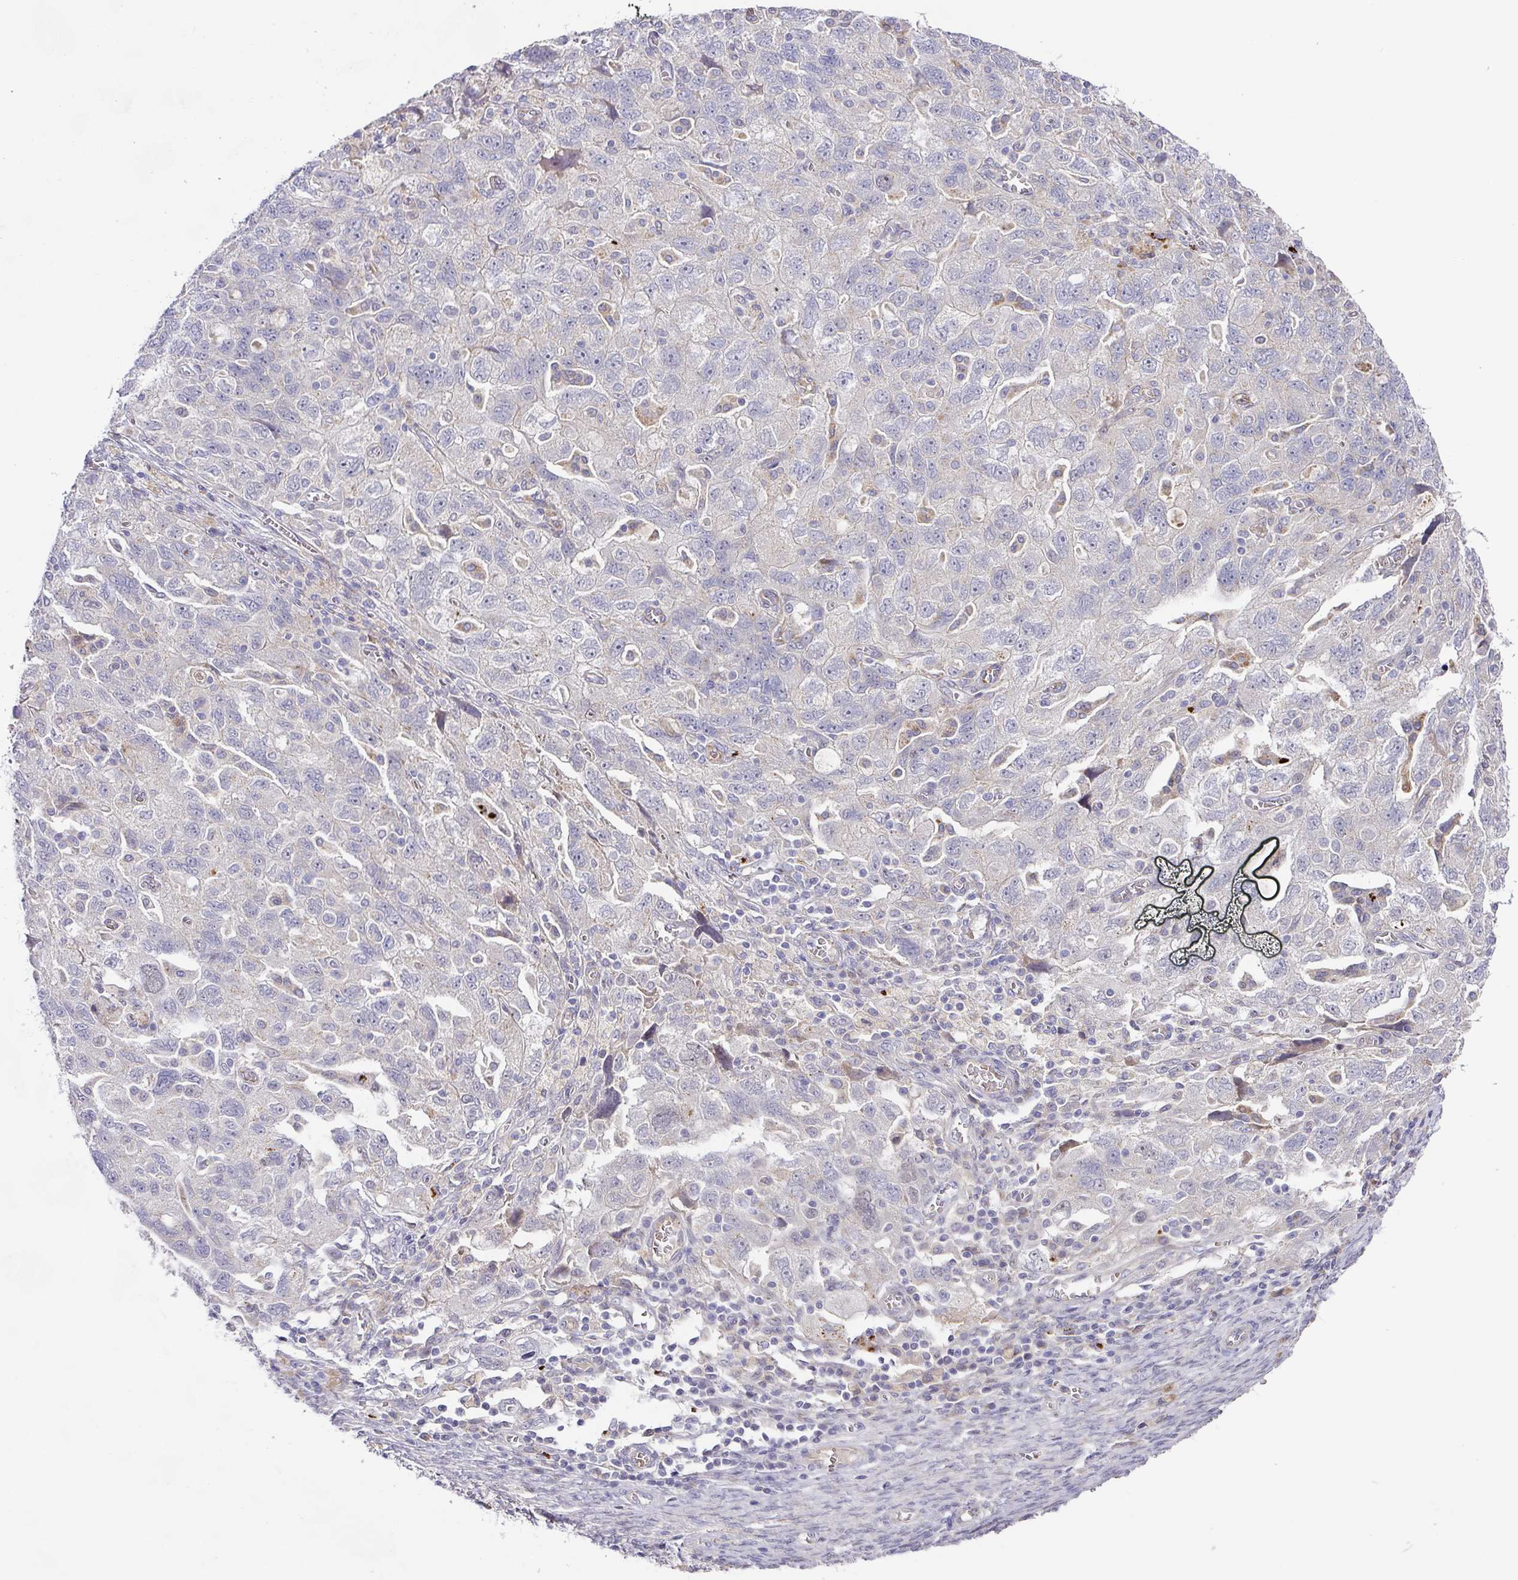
{"staining": {"intensity": "negative", "quantity": "none", "location": "none"}, "tissue": "ovarian cancer", "cell_type": "Tumor cells", "image_type": "cancer", "snomed": [{"axis": "morphology", "description": "Carcinoma, NOS"}, {"axis": "morphology", "description": "Cystadenocarcinoma, serous, NOS"}, {"axis": "topography", "description": "Ovary"}], "caption": "This image is of ovarian carcinoma stained with IHC to label a protein in brown with the nuclei are counter-stained blue. There is no staining in tumor cells. (DAB (3,3'-diaminobenzidine) immunohistochemistry (IHC), high magnification).", "gene": "TARM1", "patient": {"sex": "female", "age": 69}}